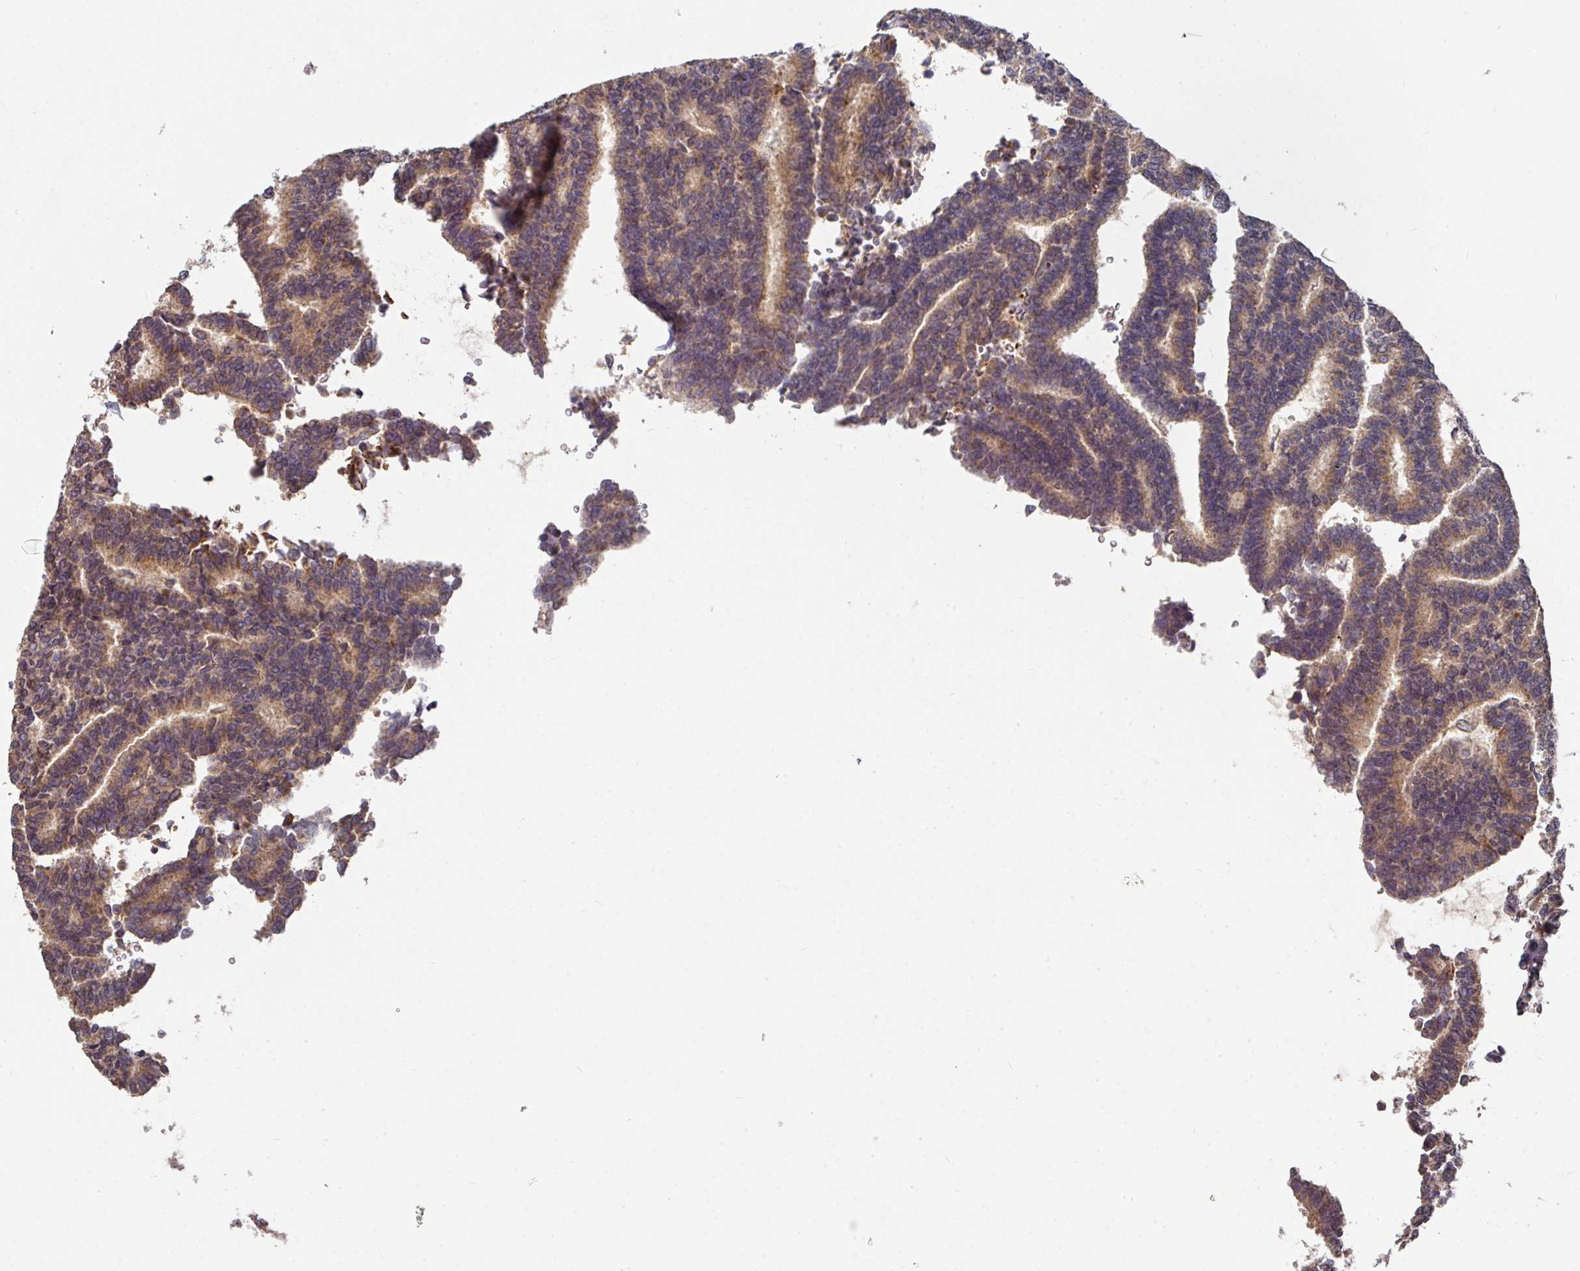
{"staining": {"intensity": "moderate", "quantity": ">75%", "location": "cytoplasmic/membranous"}, "tissue": "thyroid cancer", "cell_type": "Tumor cells", "image_type": "cancer", "snomed": [{"axis": "morphology", "description": "Papillary adenocarcinoma, NOS"}, {"axis": "topography", "description": "Thyroid gland"}], "caption": "Protein analysis of papillary adenocarcinoma (thyroid) tissue reveals moderate cytoplasmic/membranous expression in approximately >75% of tumor cells.", "gene": "EXTL3", "patient": {"sex": "female", "age": 35}}